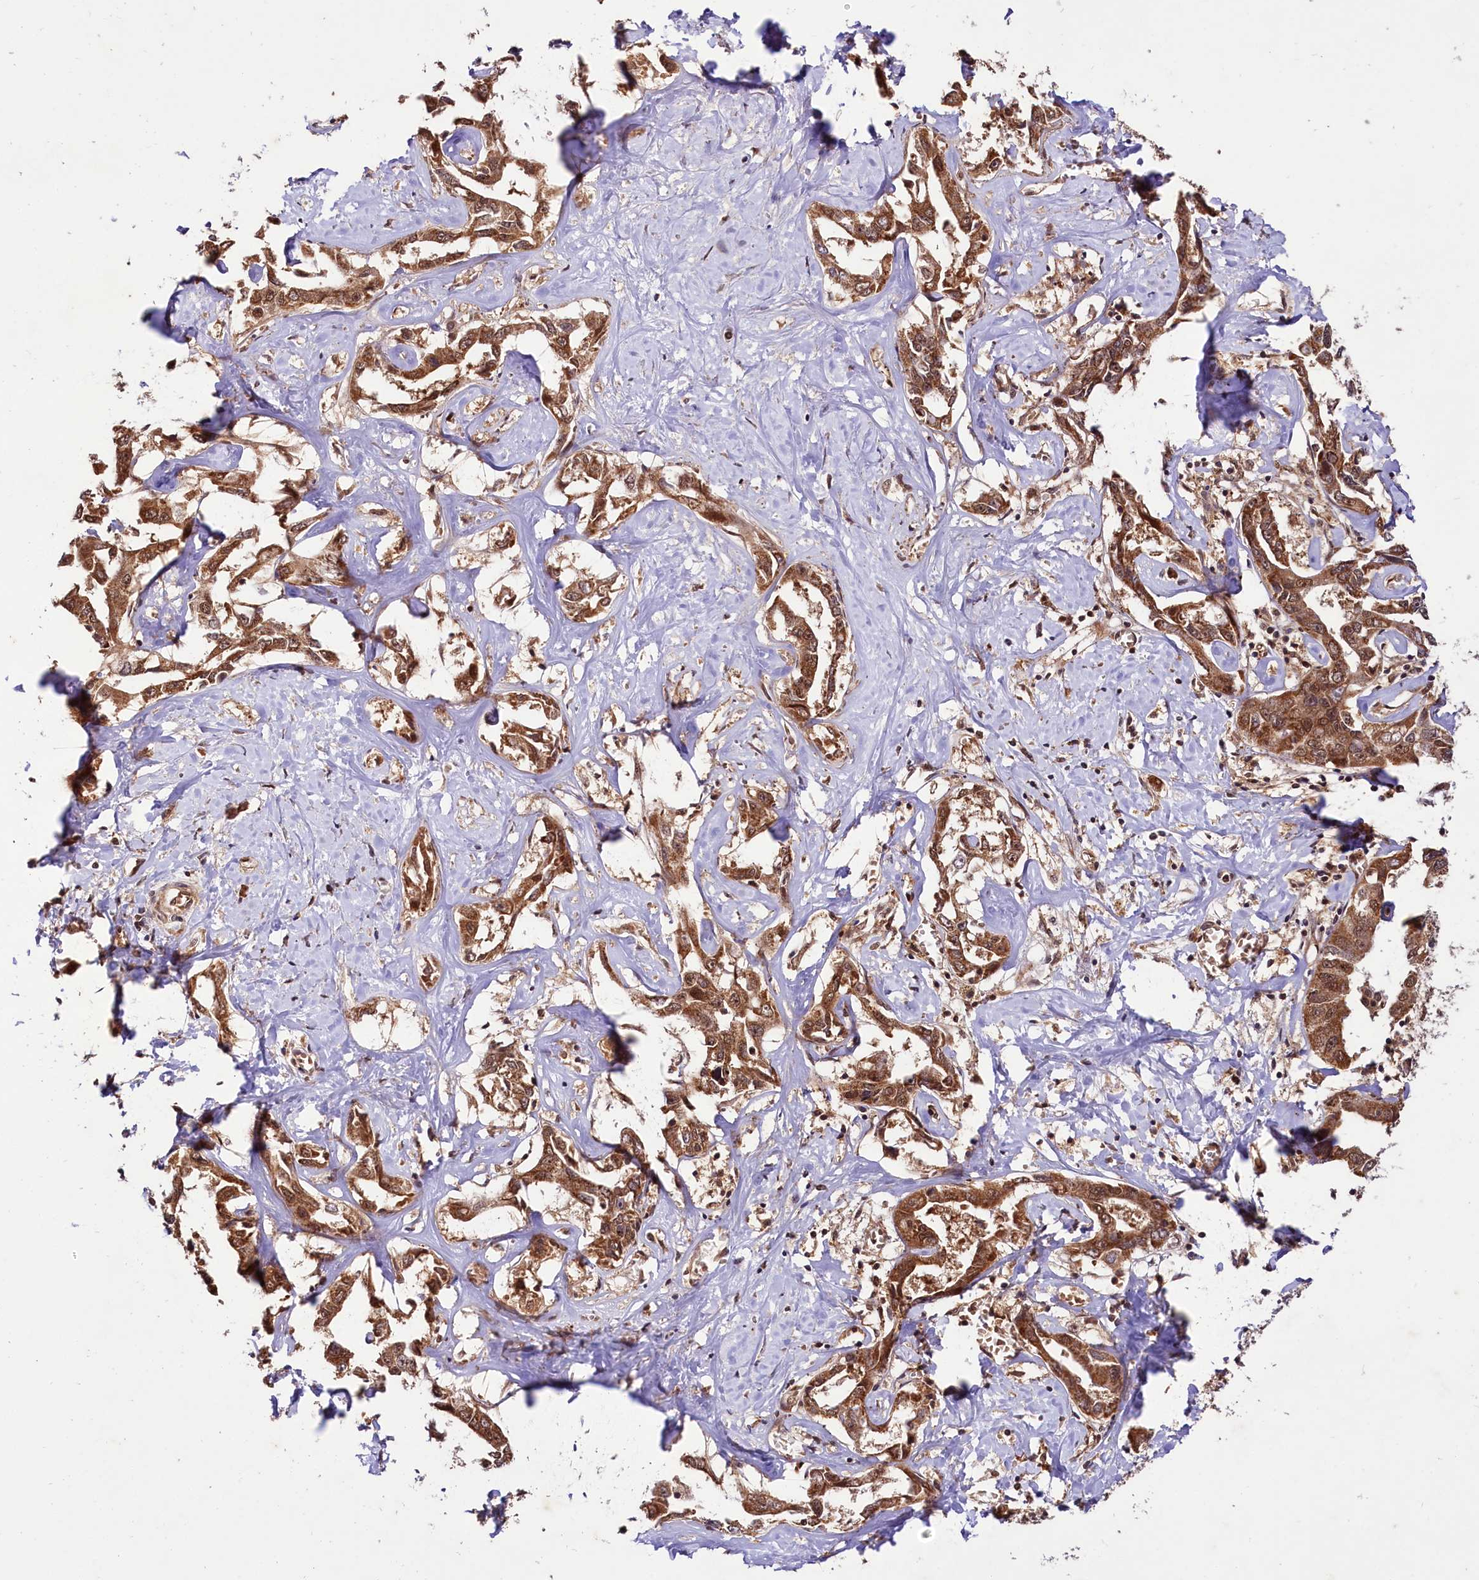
{"staining": {"intensity": "strong", "quantity": ">75%", "location": "cytoplasmic/membranous,nuclear"}, "tissue": "liver cancer", "cell_type": "Tumor cells", "image_type": "cancer", "snomed": [{"axis": "morphology", "description": "Cholangiocarcinoma"}, {"axis": "topography", "description": "Liver"}], "caption": "Human liver cholangiocarcinoma stained with a brown dye shows strong cytoplasmic/membranous and nuclear positive expression in approximately >75% of tumor cells.", "gene": "UBE3A", "patient": {"sex": "male", "age": 59}}